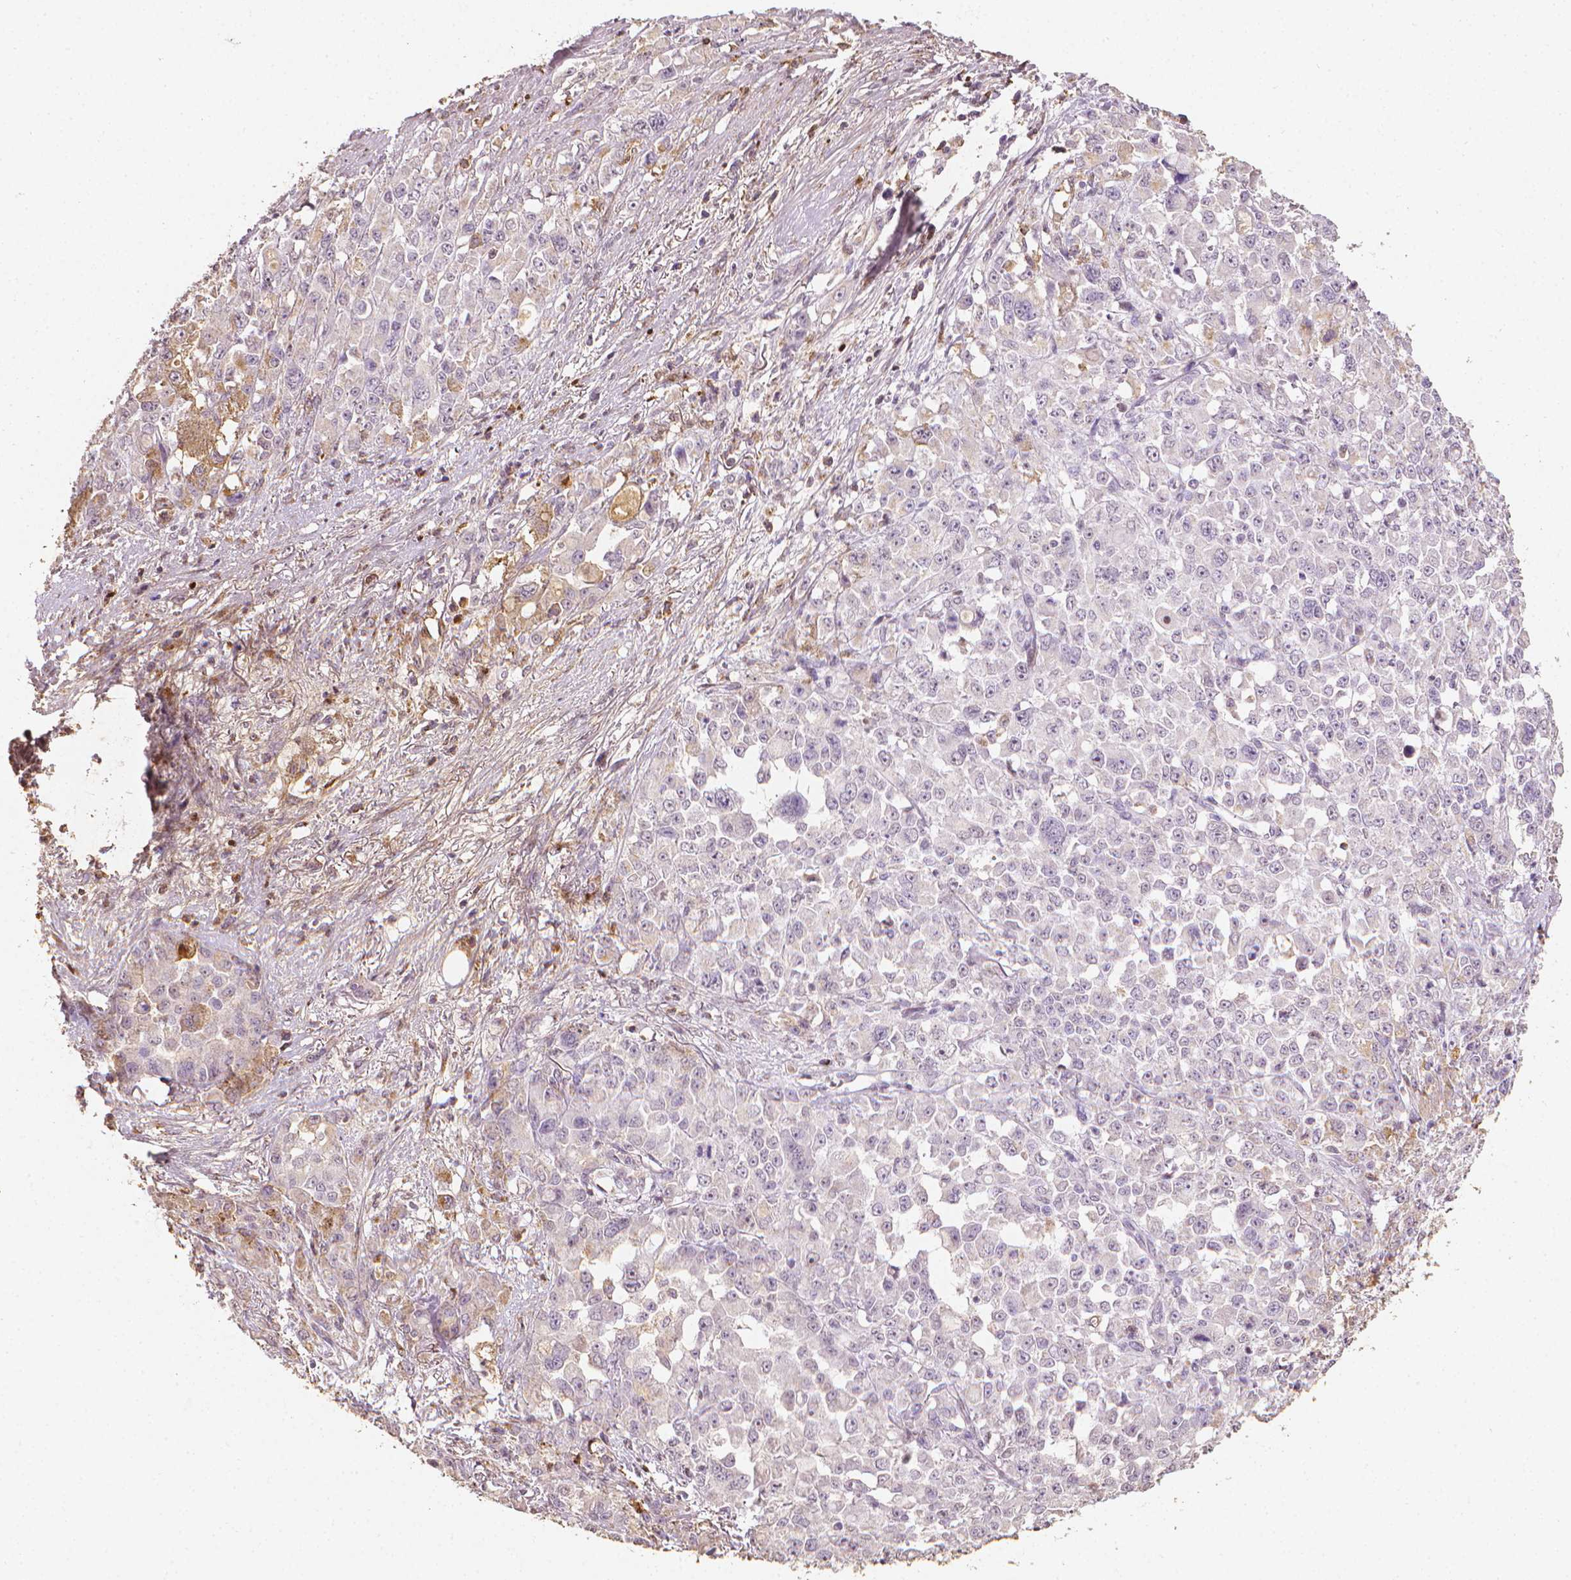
{"staining": {"intensity": "negative", "quantity": "none", "location": "none"}, "tissue": "stomach cancer", "cell_type": "Tumor cells", "image_type": "cancer", "snomed": [{"axis": "morphology", "description": "Adenocarcinoma, NOS"}, {"axis": "topography", "description": "Stomach"}], "caption": "Micrograph shows no significant protein positivity in tumor cells of adenocarcinoma (stomach).", "gene": "DCN", "patient": {"sex": "female", "age": 76}}